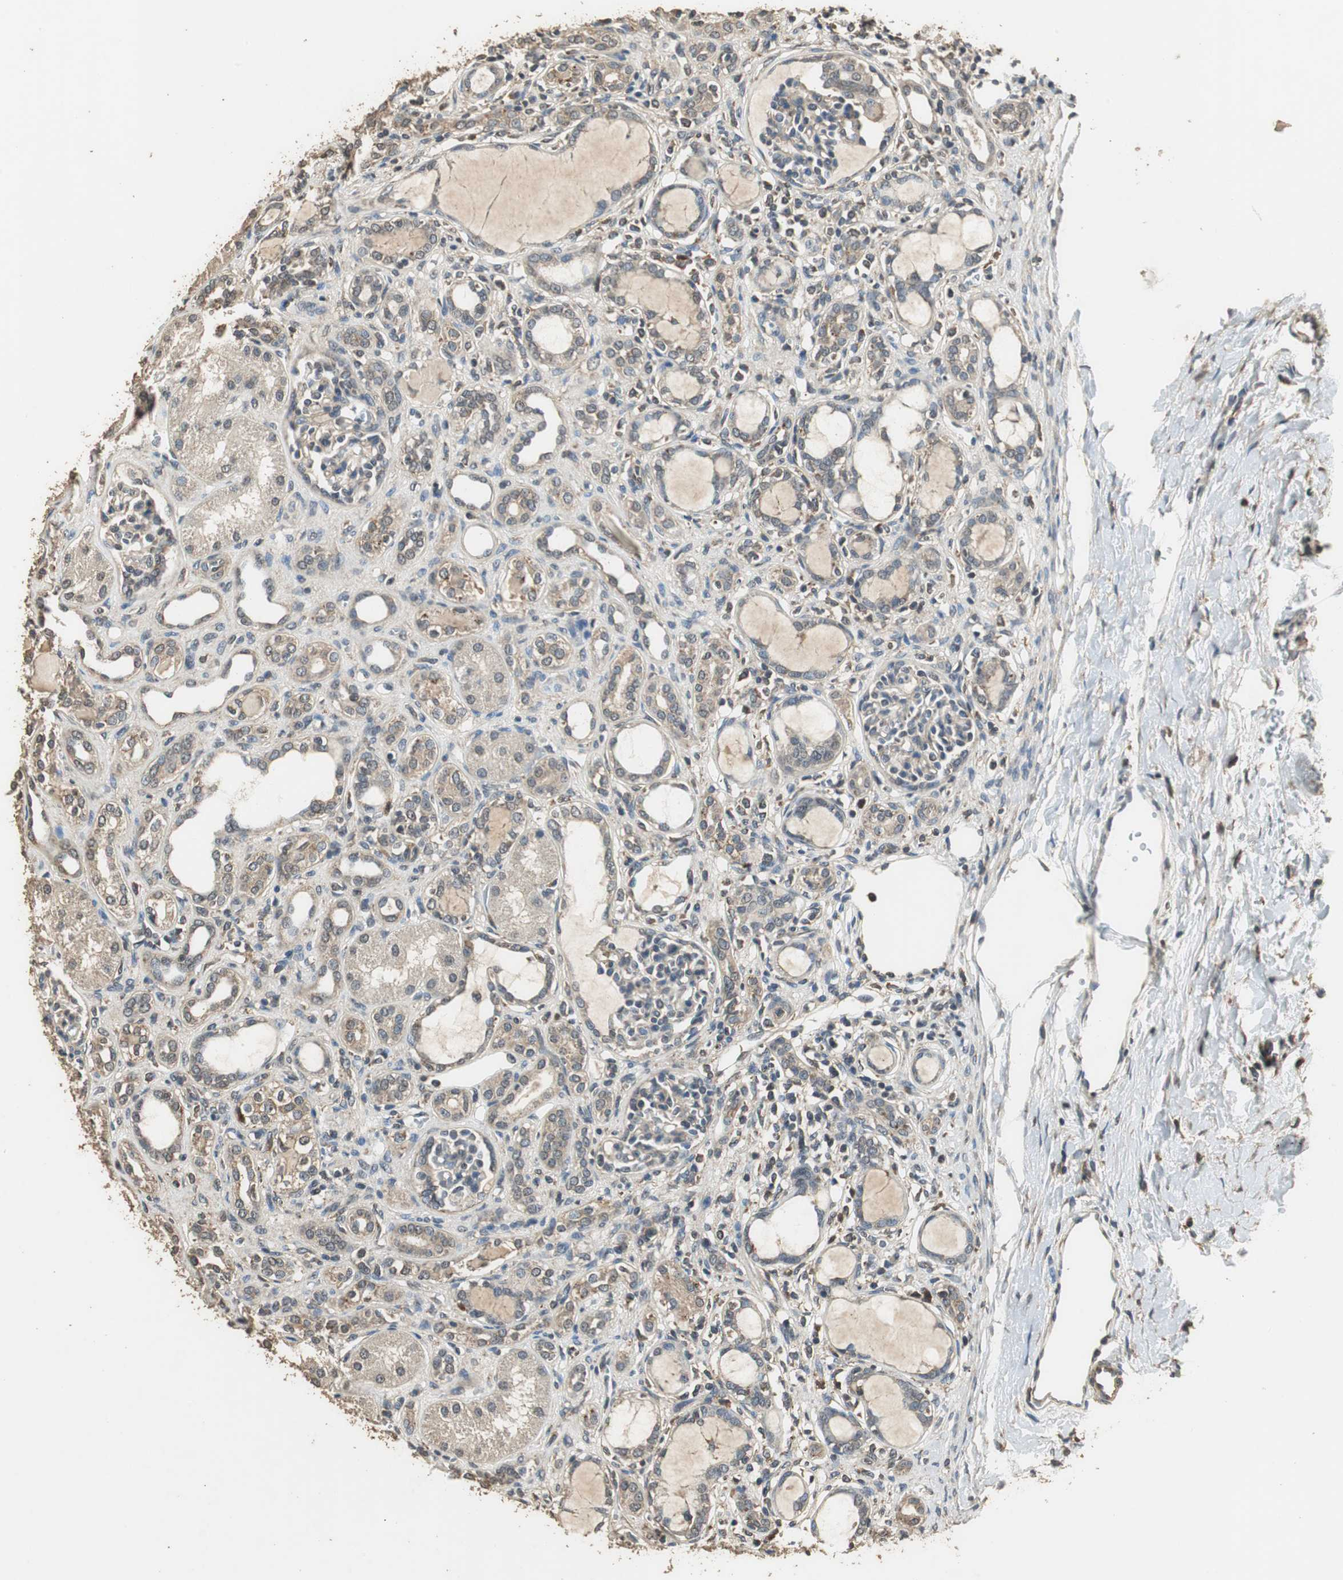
{"staining": {"intensity": "weak", "quantity": ">75%", "location": "cytoplasmic/membranous"}, "tissue": "kidney", "cell_type": "Cells in glomeruli", "image_type": "normal", "snomed": [{"axis": "morphology", "description": "Normal tissue, NOS"}, {"axis": "topography", "description": "Kidney"}], "caption": "Benign kidney shows weak cytoplasmic/membranous positivity in about >75% of cells in glomeruli.", "gene": "TMPRSS4", "patient": {"sex": "male", "age": 7}}